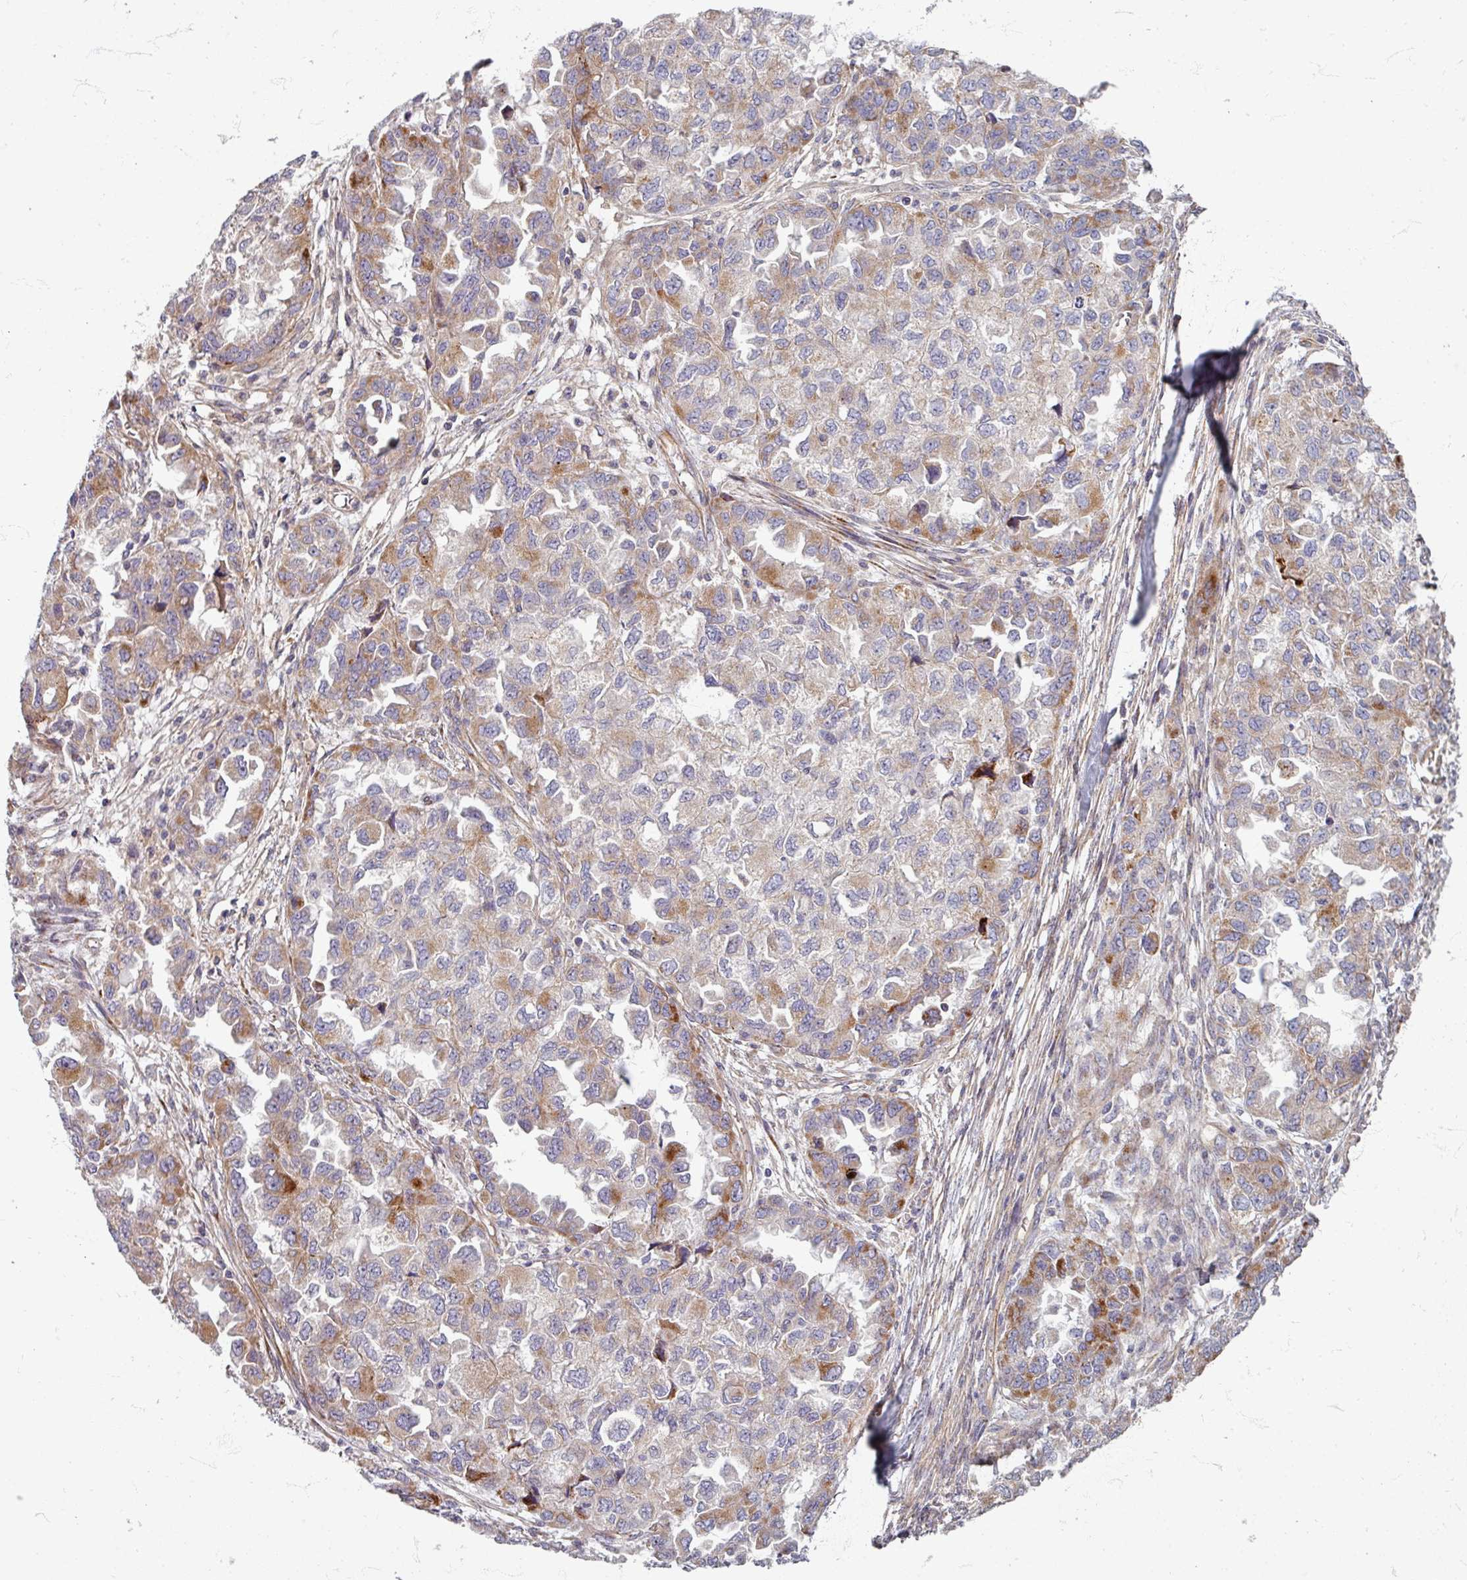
{"staining": {"intensity": "moderate", "quantity": "<25%", "location": "cytoplasmic/membranous"}, "tissue": "ovarian cancer", "cell_type": "Tumor cells", "image_type": "cancer", "snomed": [{"axis": "morphology", "description": "Cystadenocarcinoma, serous, NOS"}, {"axis": "topography", "description": "Ovary"}], "caption": "Human serous cystadenocarcinoma (ovarian) stained with a brown dye shows moderate cytoplasmic/membranous positive expression in approximately <25% of tumor cells.", "gene": "GABARAPL1", "patient": {"sex": "female", "age": 84}}